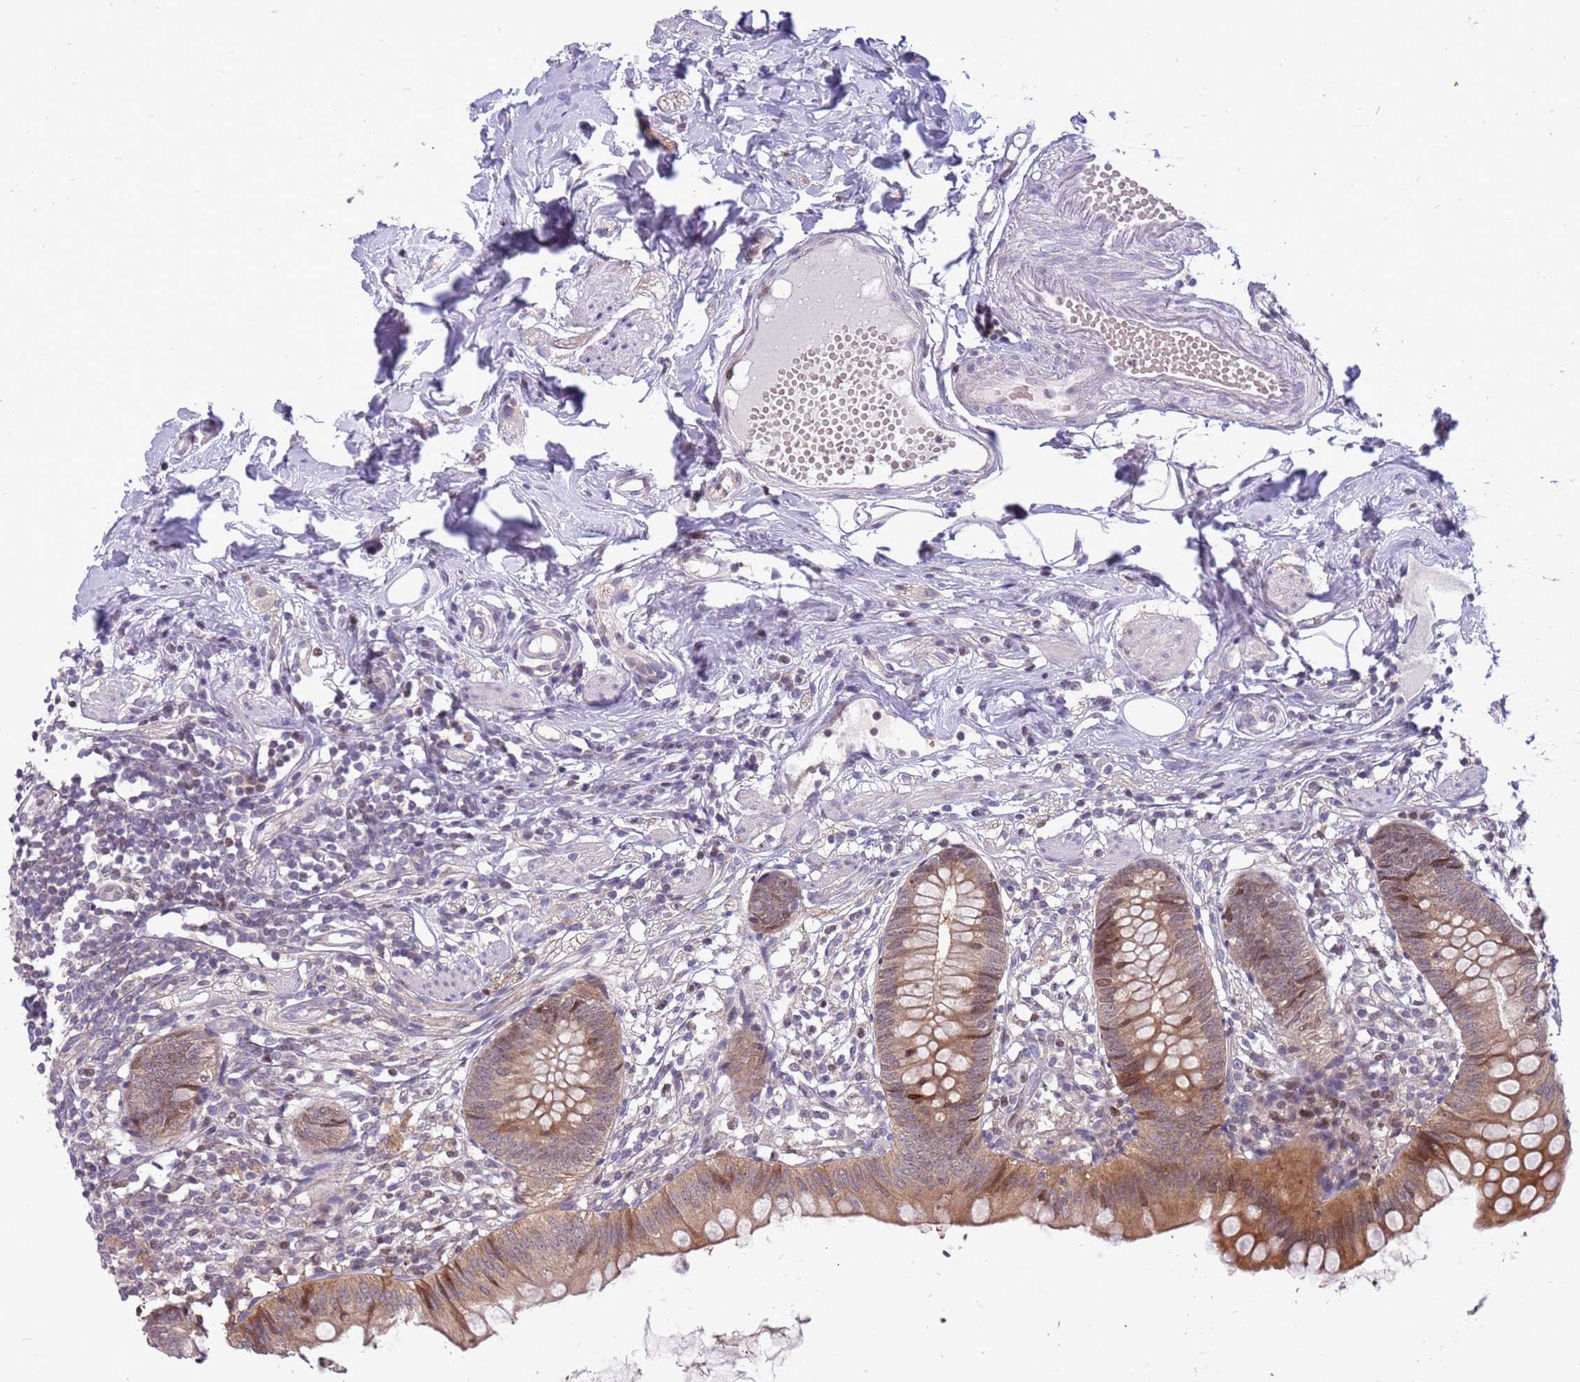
{"staining": {"intensity": "moderate", "quantity": ">75%", "location": "cytoplasmic/membranous"}, "tissue": "appendix", "cell_type": "Glandular cells", "image_type": "normal", "snomed": [{"axis": "morphology", "description": "Normal tissue, NOS"}, {"axis": "topography", "description": "Appendix"}], "caption": "IHC micrograph of unremarkable human appendix stained for a protein (brown), which reveals medium levels of moderate cytoplasmic/membranous positivity in about >75% of glandular cells.", "gene": "ARHGEF35", "patient": {"sex": "female", "age": 62}}